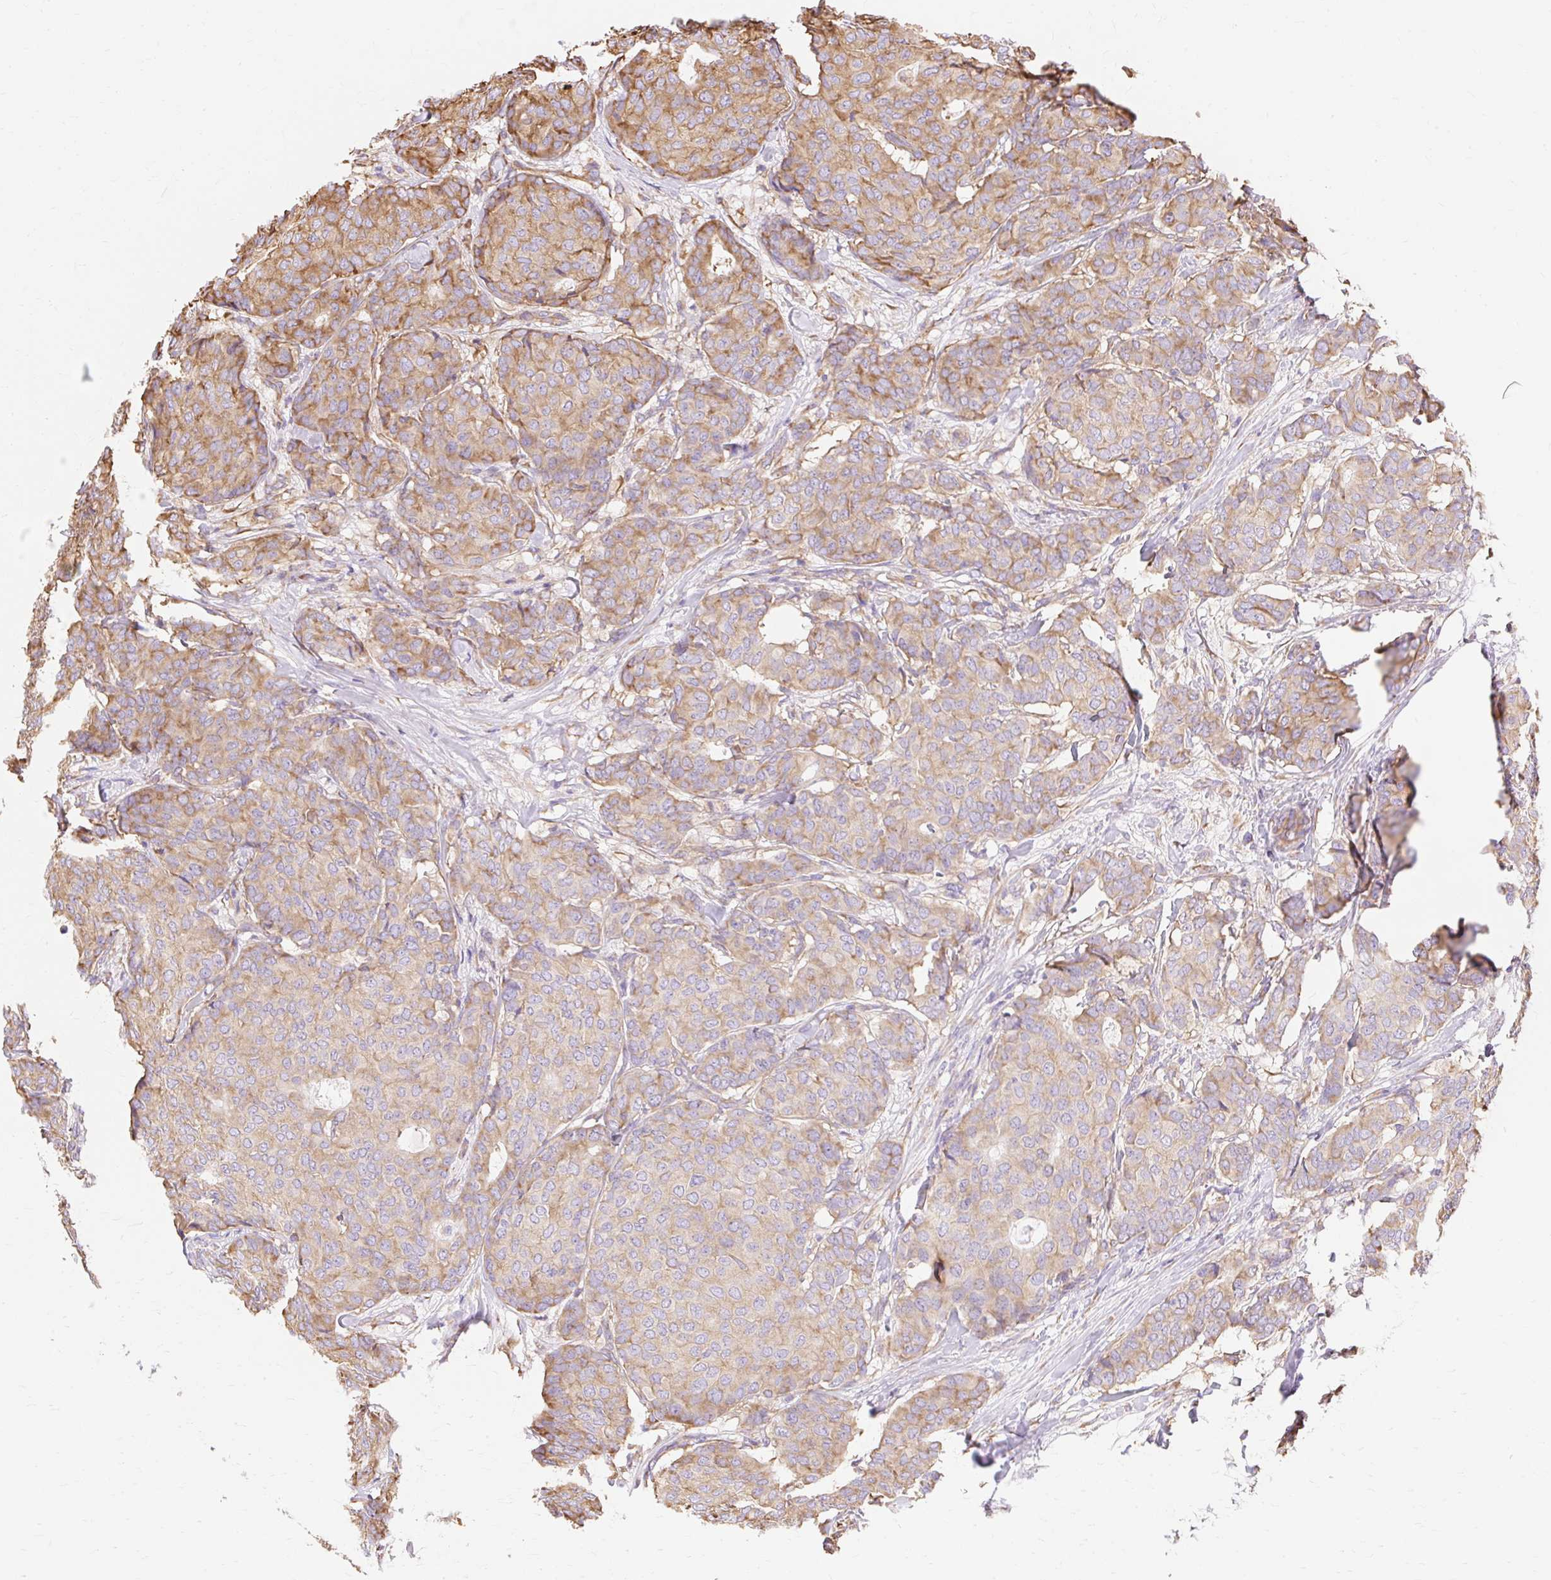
{"staining": {"intensity": "weak", "quantity": ">75%", "location": "cytoplasmic/membranous"}, "tissue": "breast cancer", "cell_type": "Tumor cells", "image_type": "cancer", "snomed": [{"axis": "morphology", "description": "Duct carcinoma"}, {"axis": "topography", "description": "Breast"}], "caption": "Protein expression by immunohistochemistry (IHC) reveals weak cytoplasmic/membranous expression in about >75% of tumor cells in infiltrating ductal carcinoma (breast). (DAB (3,3'-diaminobenzidine) = brown stain, brightfield microscopy at high magnification).", "gene": "RPS17", "patient": {"sex": "female", "age": 75}}